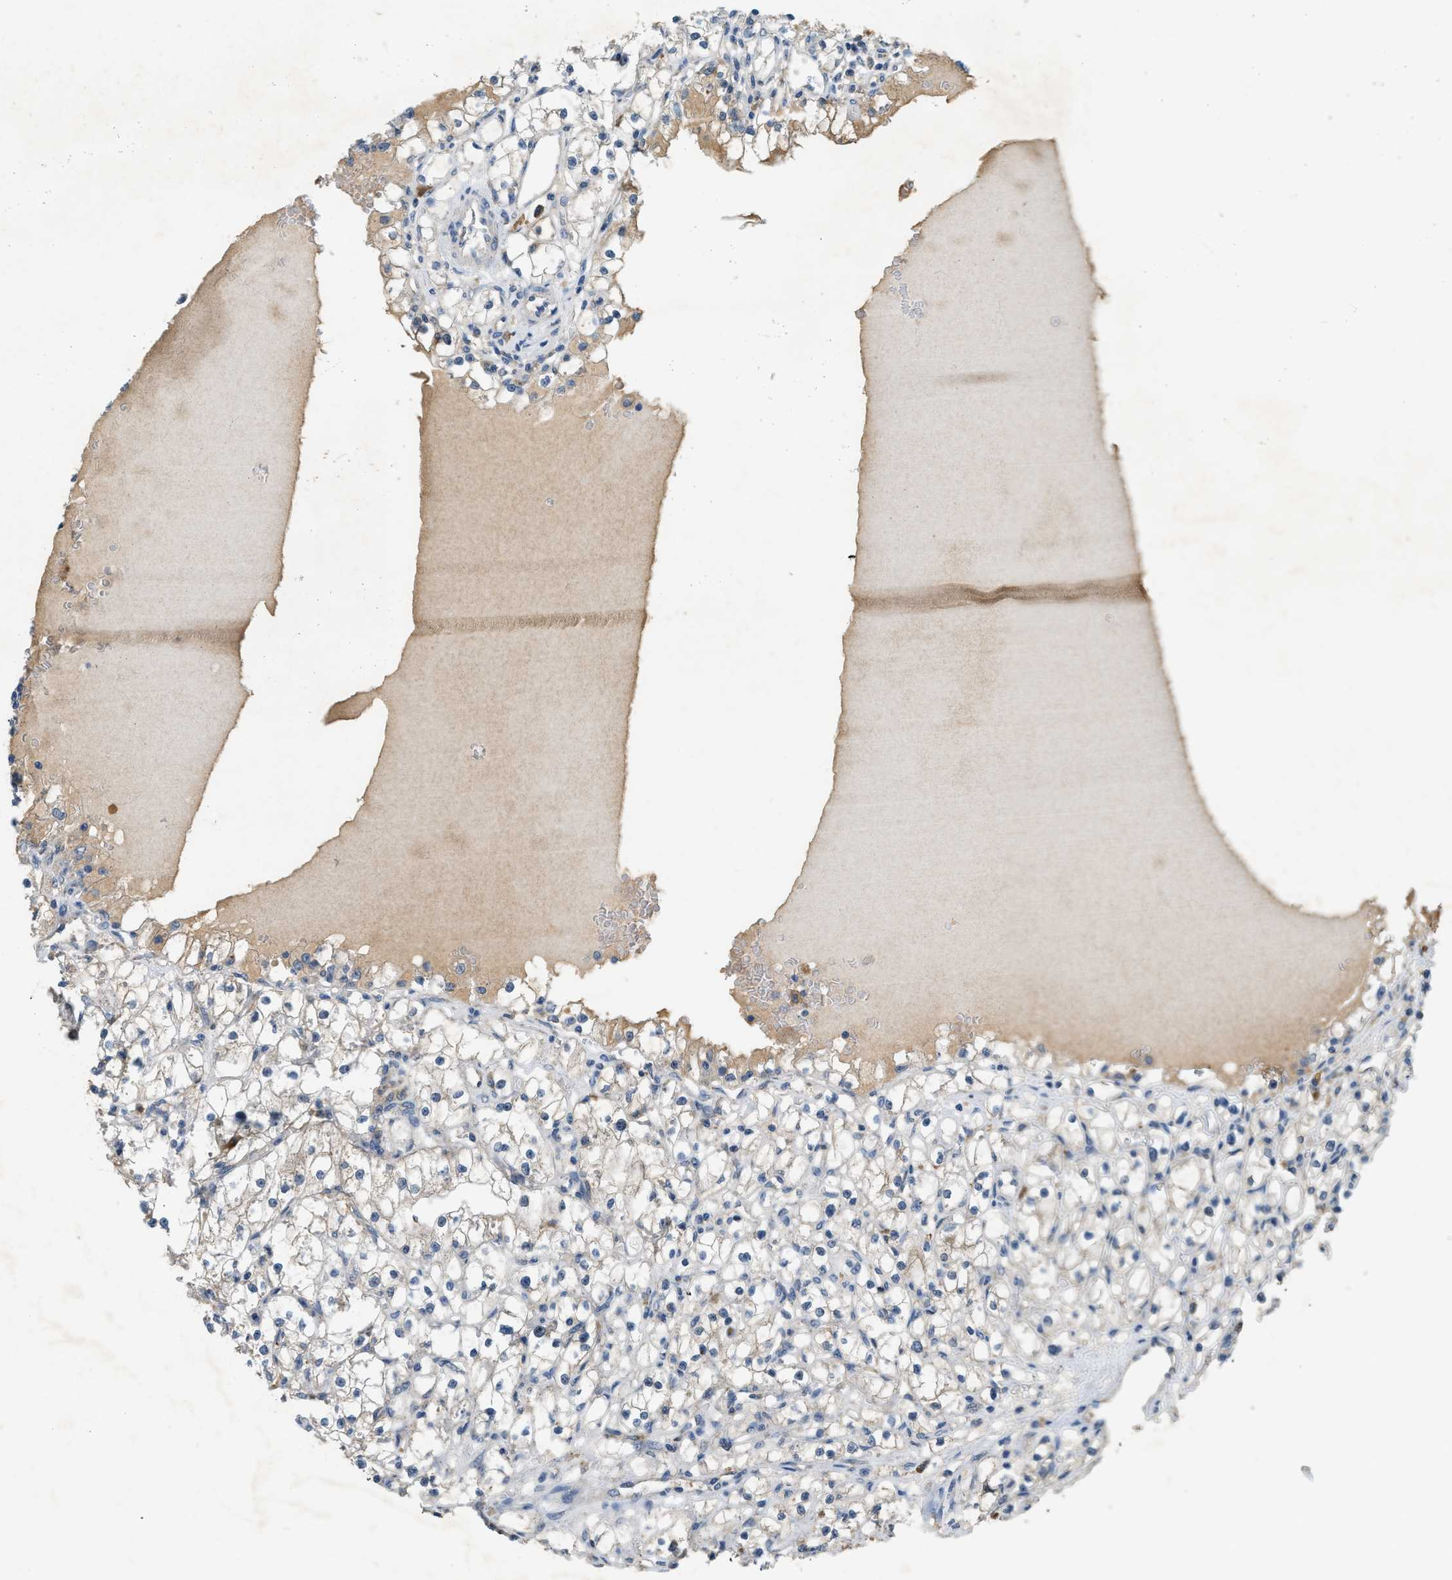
{"staining": {"intensity": "negative", "quantity": "none", "location": "none"}, "tissue": "renal cancer", "cell_type": "Tumor cells", "image_type": "cancer", "snomed": [{"axis": "morphology", "description": "Adenocarcinoma, NOS"}, {"axis": "topography", "description": "Kidney"}], "caption": "Tumor cells show no significant expression in adenocarcinoma (renal). (Stains: DAB (3,3'-diaminobenzidine) immunohistochemistry (IHC) with hematoxylin counter stain, Microscopy: brightfield microscopy at high magnification).", "gene": "CFLAR", "patient": {"sex": "male", "age": 56}}